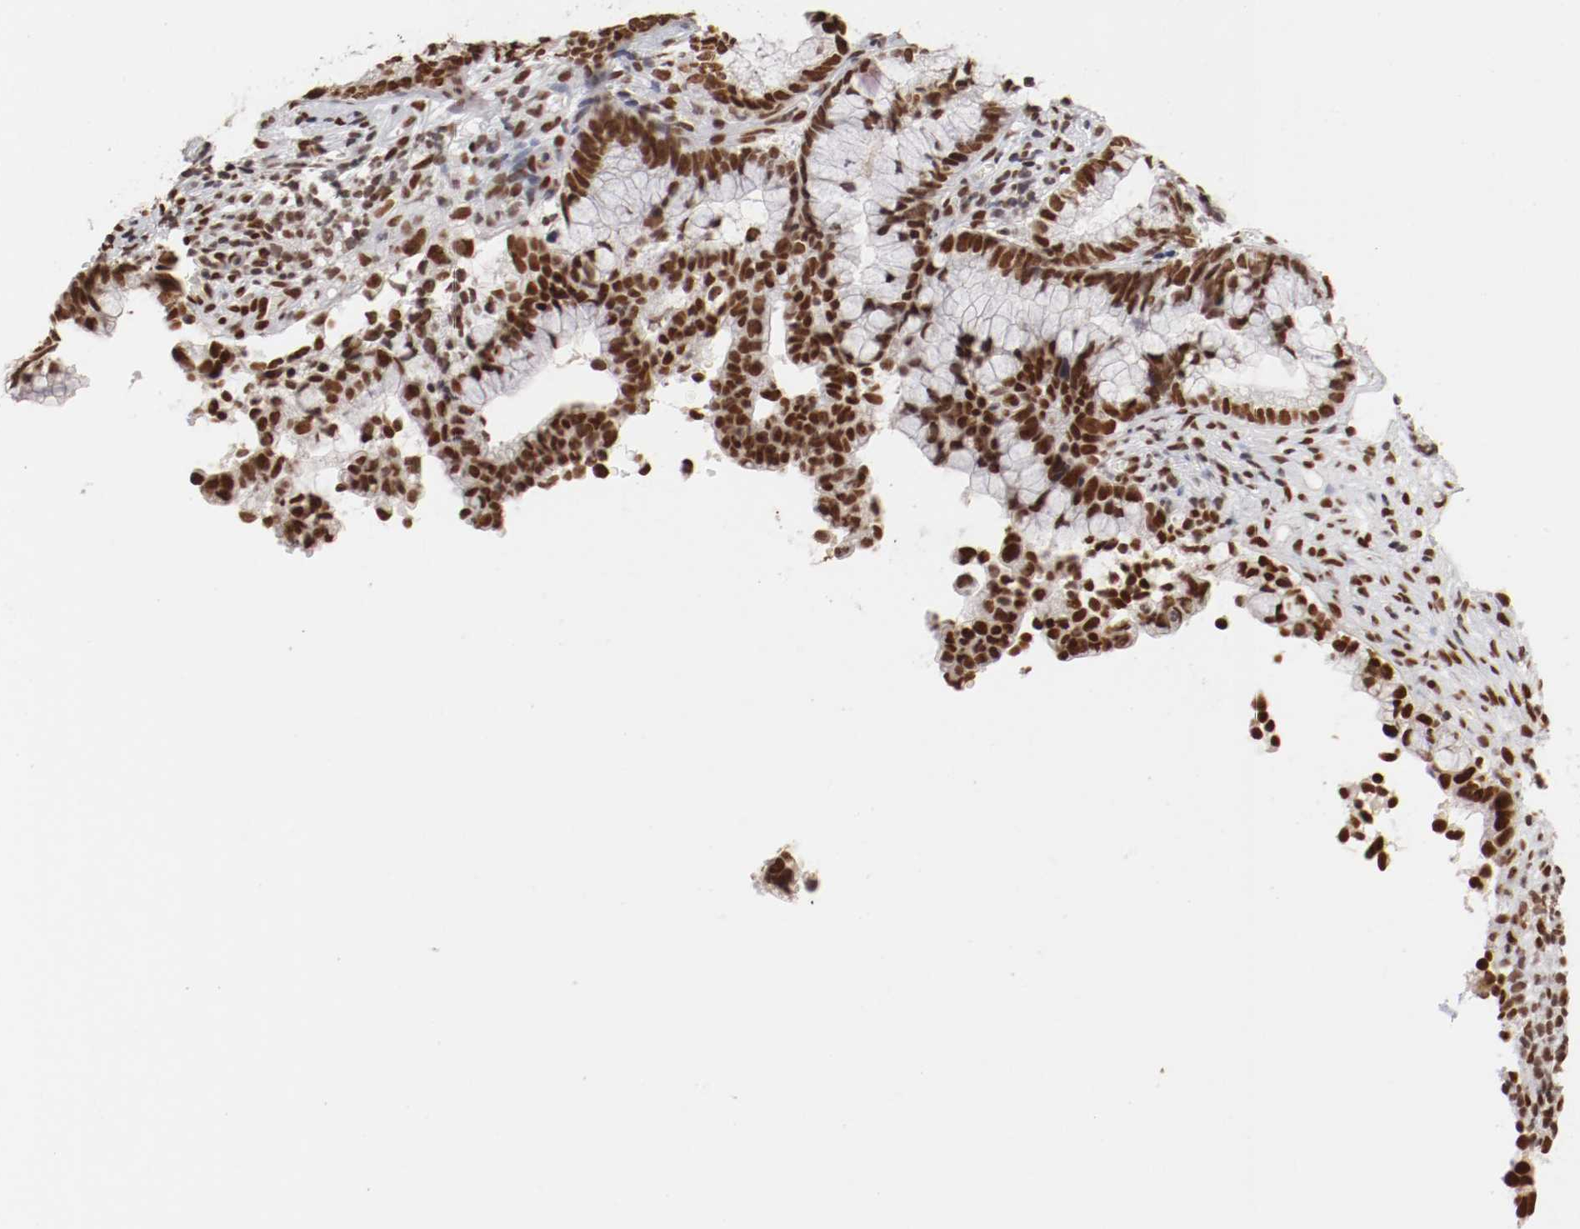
{"staining": {"intensity": "strong", "quantity": ">75%", "location": "nuclear"}, "tissue": "cervical cancer", "cell_type": "Tumor cells", "image_type": "cancer", "snomed": [{"axis": "morphology", "description": "Adenocarcinoma, NOS"}, {"axis": "topography", "description": "Cervix"}], "caption": "Adenocarcinoma (cervical) stained with a brown dye displays strong nuclear positive positivity in about >75% of tumor cells.", "gene": "TP53BP1", "patient": {"sex": "female", "age": 44}}